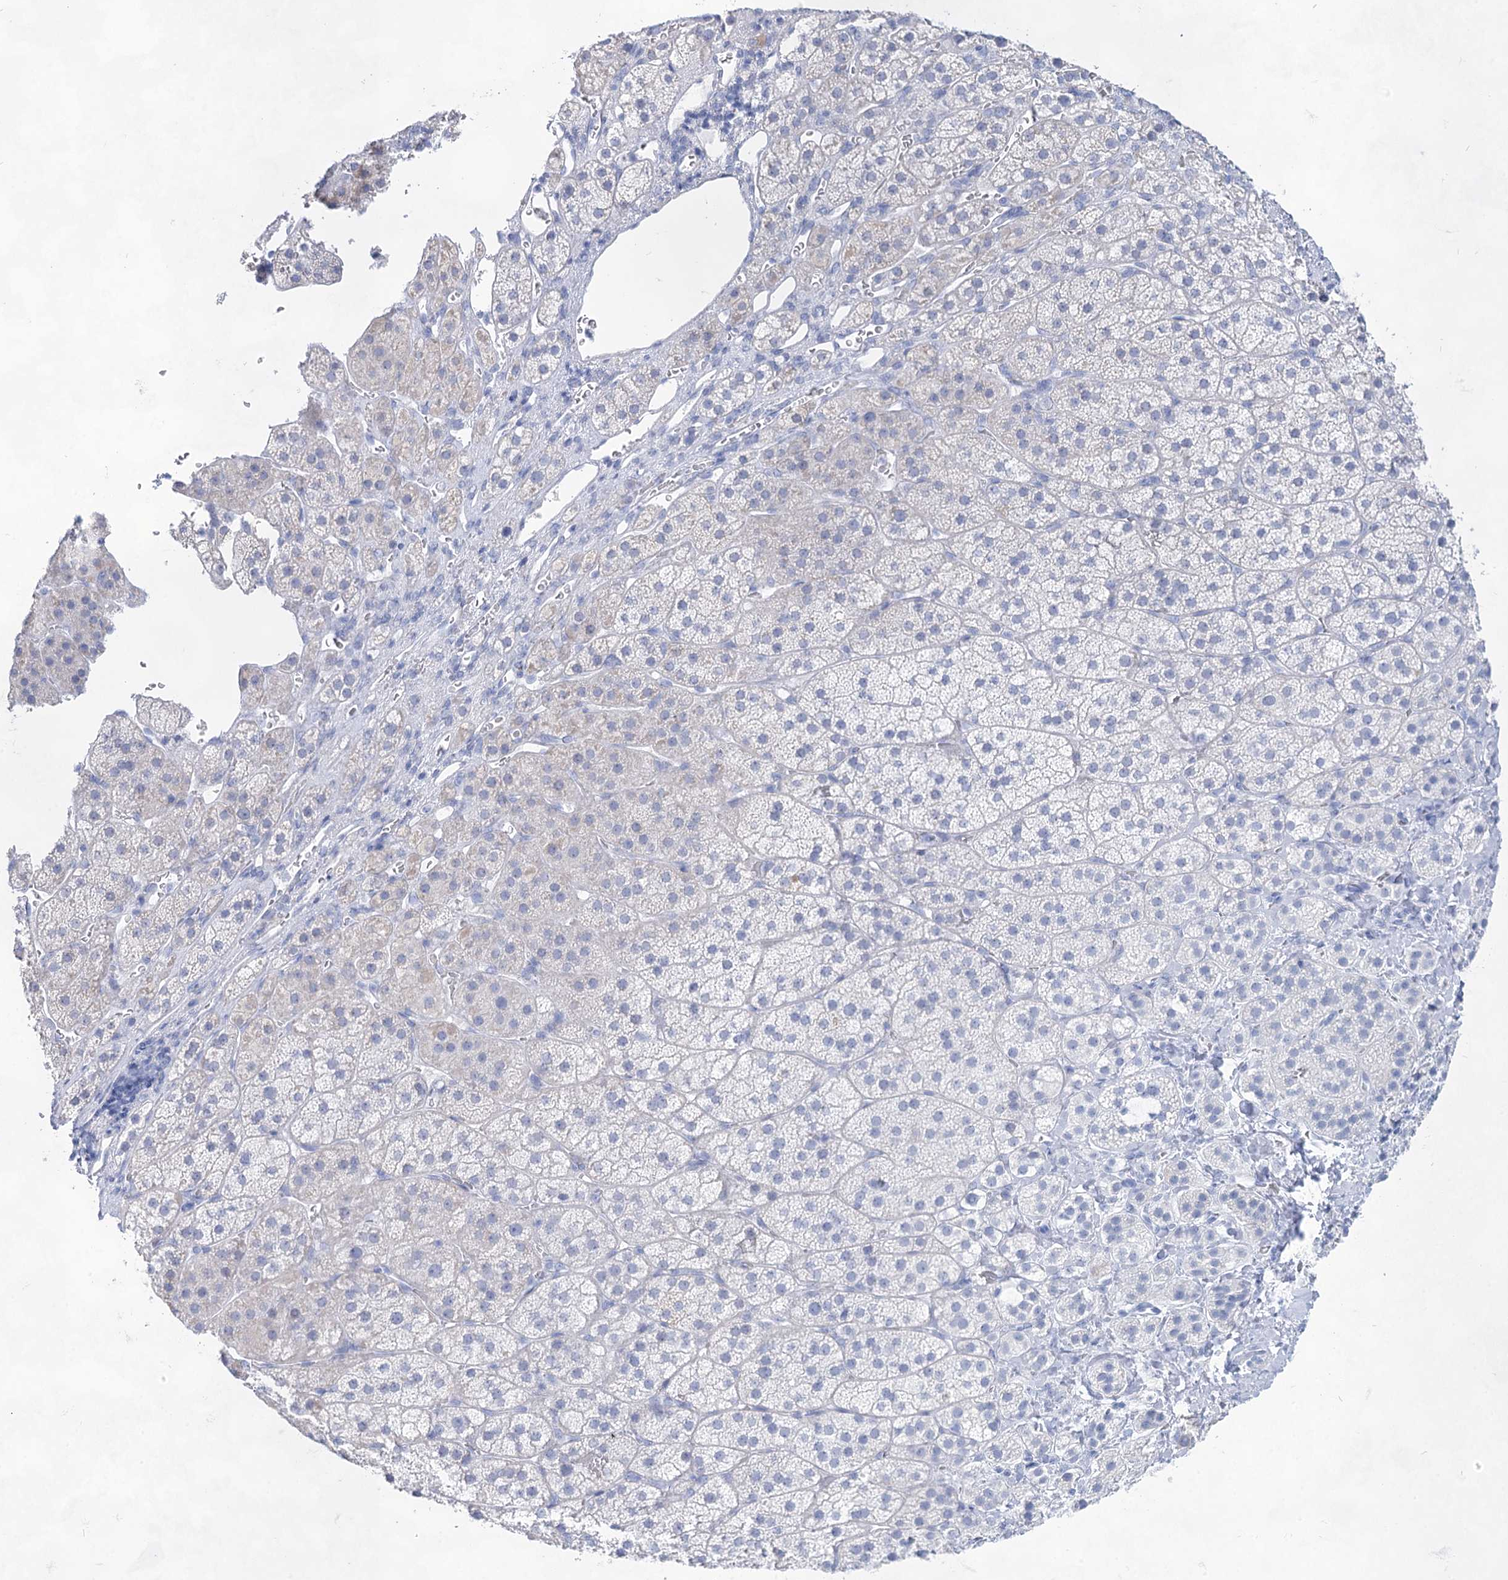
{"staining": {"intensity": "negative", "quantity": "none", "location": "none"}, "tissue": "adrenal gland", "cell_type": "Glandular cells", "image_type": "normal", "snomed": [{"axis": "morphology", "description": "Normal tissue, NOS"}, {"axis": "topography", "description": "Adrenal gland"}], "caption": "DAB immunohistochemical staining of normal adrenal gland reveals no significant positivity in glandular cells. (Brightfield microscopy of DAB (3,3'-diaminobenzidine) immunohistochemistry (IHC) at high magnification).", "gene": "ACRV1", "patient": {"sex": "female", "age": 44}}